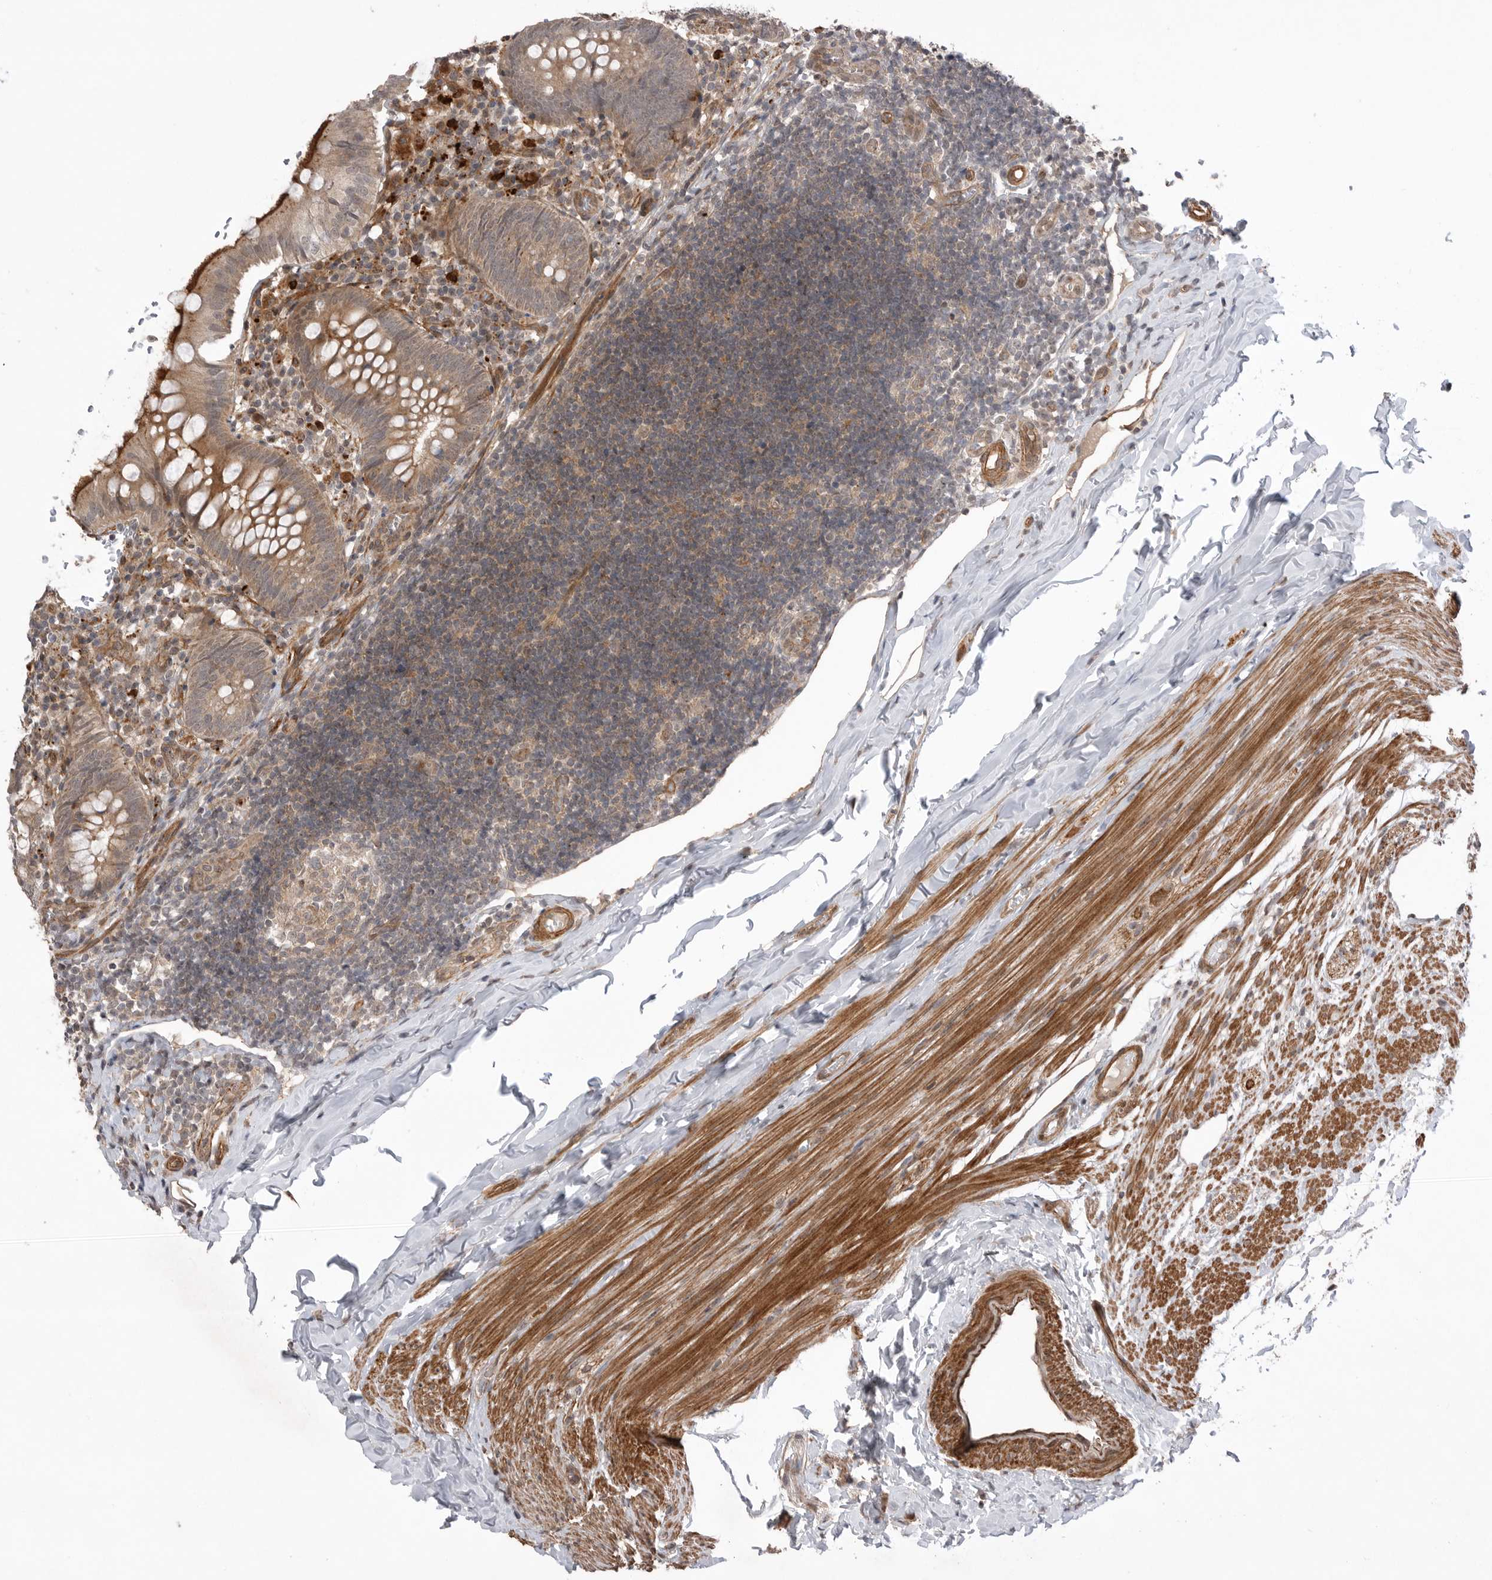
{"staining": {"intensity": "strong", "quantity": "<25%", "location": "cytoplasmic/membranous"}, "tissue": "appendix", "cell_type": "Glandular cells", "image_type": "normal", "snomed": [{"axis": "morphology", "description": "Normal tissue, NOS"}, {"axis": "topography", "description": "Appendix"}], "caption": "This is a micrograph of immunohistochemistry staining of normal appendix, which shows strong expression in the cytoplasmic/membranous of glandular cells.", "gene": "PEAK1", "patient": {"sex": "male", "age": 8}}